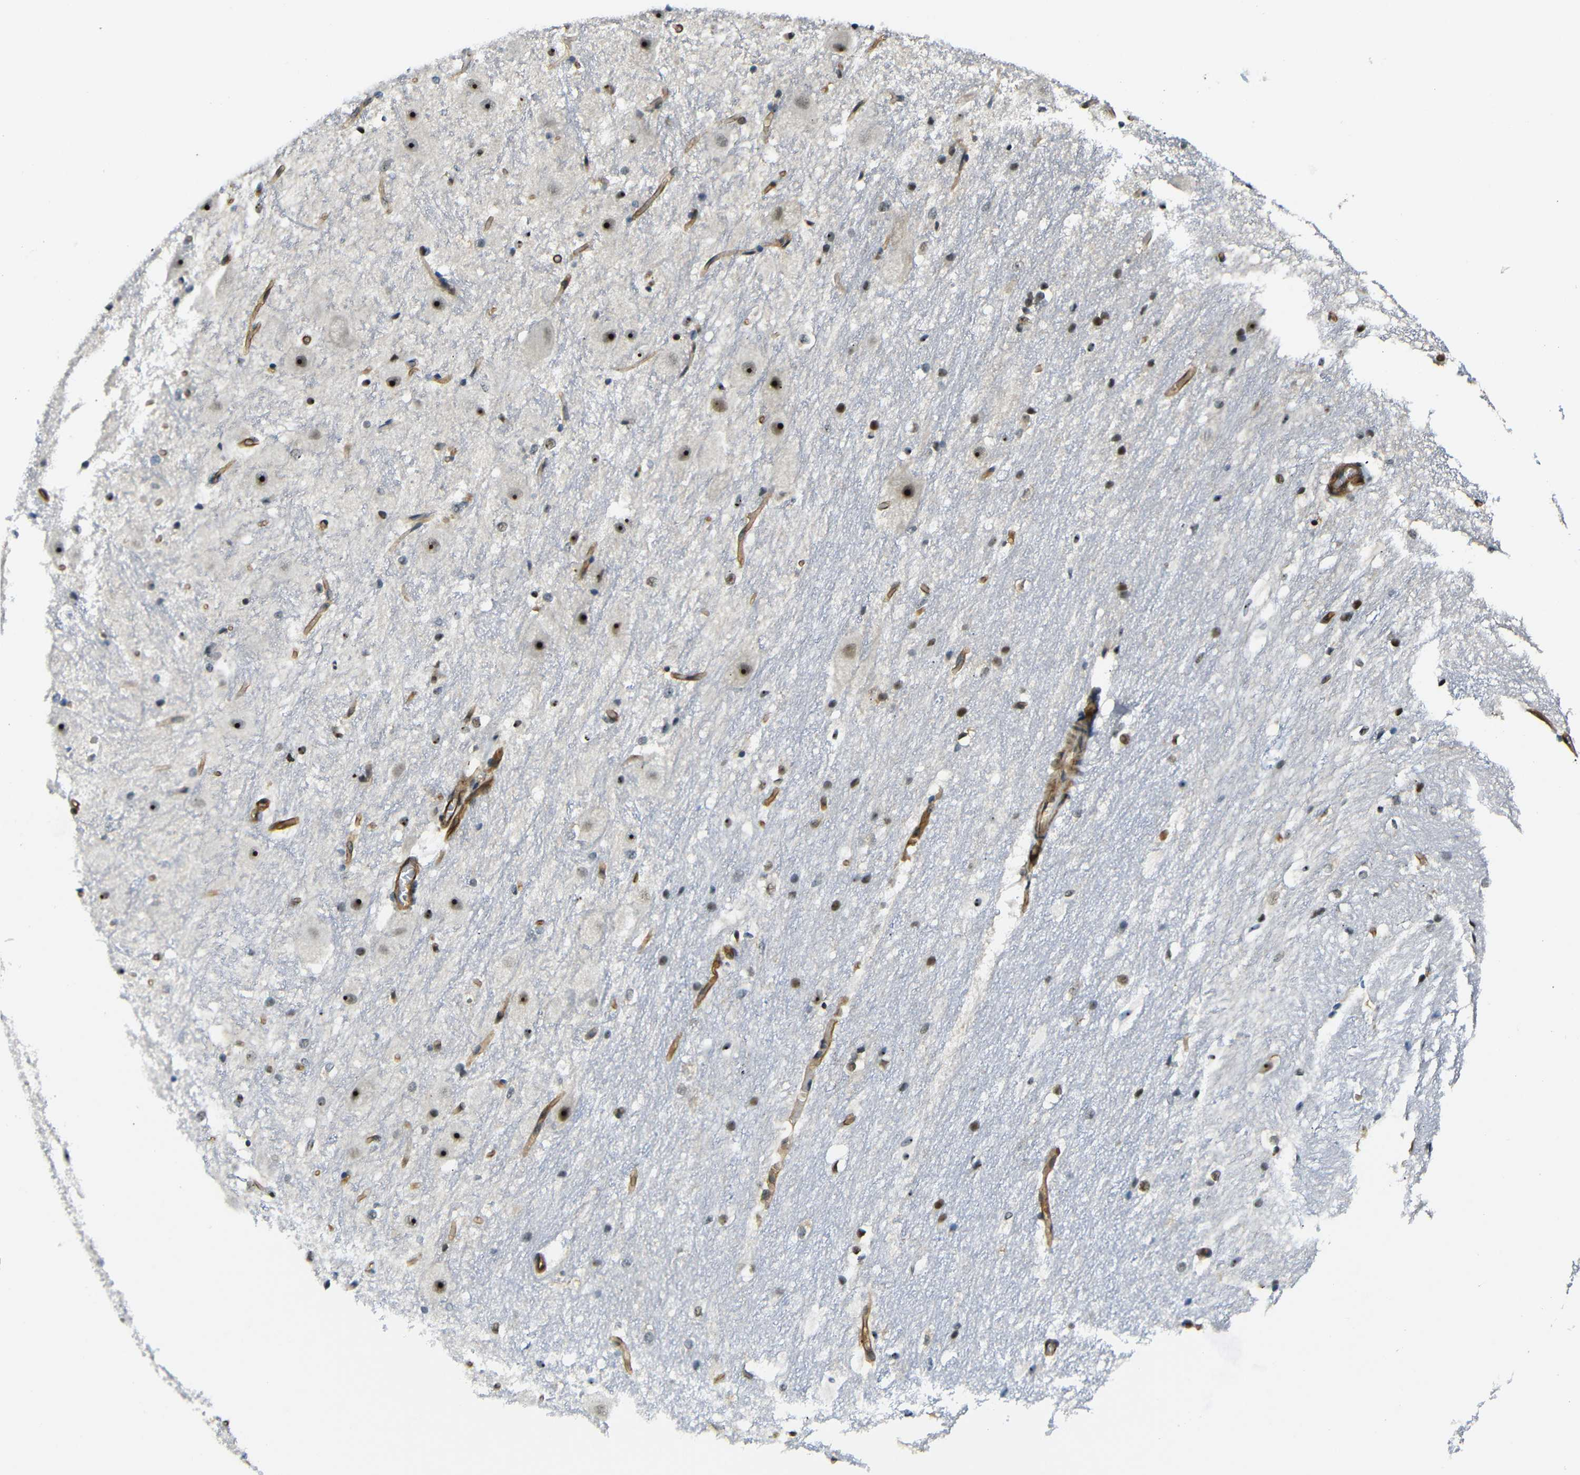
{"staining": {"intensity": "strong", "quantity": "25%-75%", "location": "nuclear"}, "tissue": "hippocampus", "cell_type": "Glial cells", "image_type": "normal", "snomed": [{"axis": "morphology", "description": "Normal tissue, NOS"}, {"axis": "topography", "description": "Hippocampus"}], "caption": "Brown immunohistochemical staining in normal human hippocampus shows strong nuclear expression in approximately 25%-75% of glial cells.", "gene": "PARN", "patient": {"sex": "female", "age": 19}}